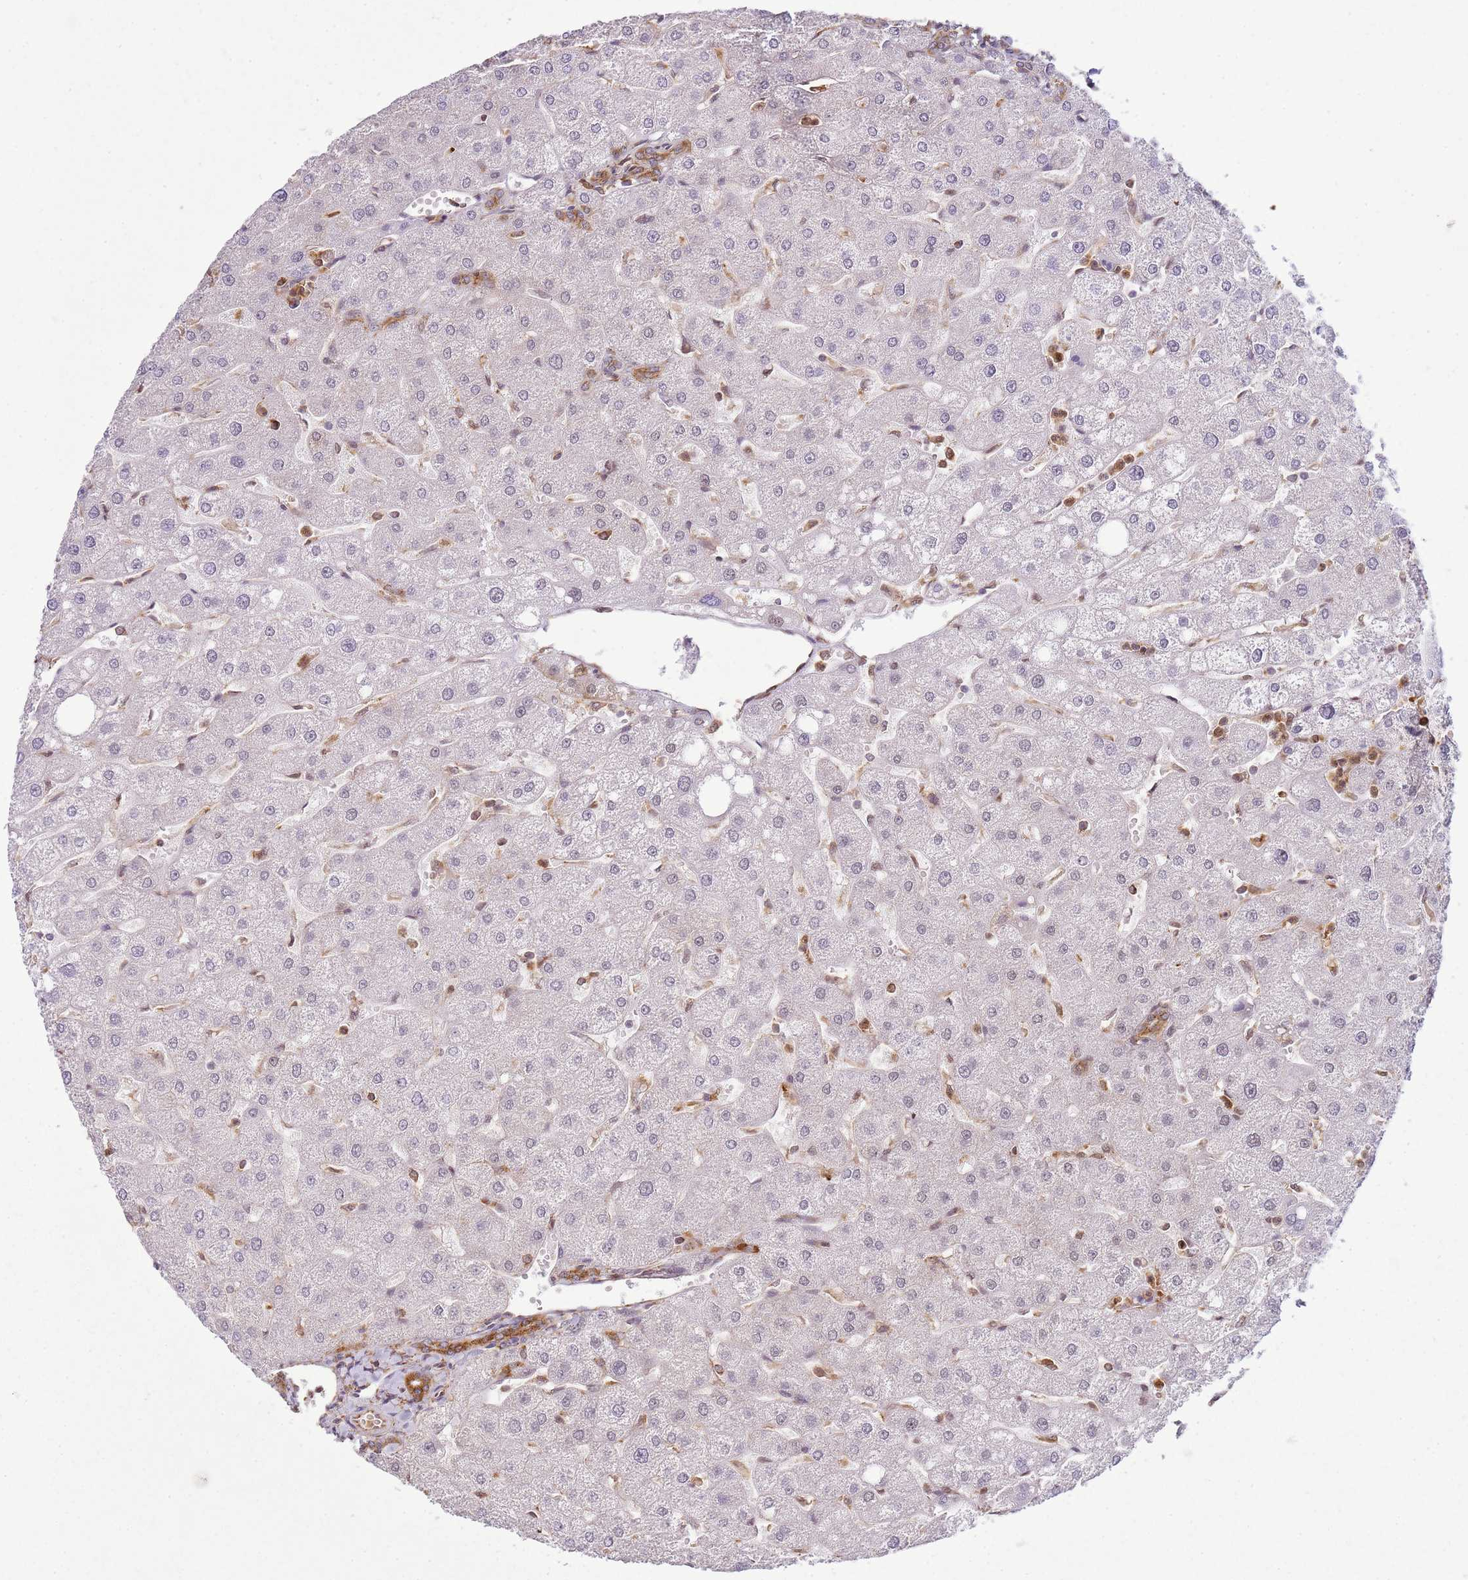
{"staining": {"intensity": "moderate", "quantity": ">75%", "location": "cytoplasmic/membranous"}, "tissue": "liver", "cell_type": "Cholangiocytes", "image_type": "normal", "snomed": [{"axis": "morphology", "description": "Normal tissue, NOS"}, {"axis": "topography", "description": "Liver"}], "caption": "Immunohistochemical staining of unremarkable human liver reveals medium levels of moderate cytoplasmic/membranous staining in approximately >75% of cholangiocytes.", "gene": "GABRE", "patient": {"sex": "male", "age": 67}}